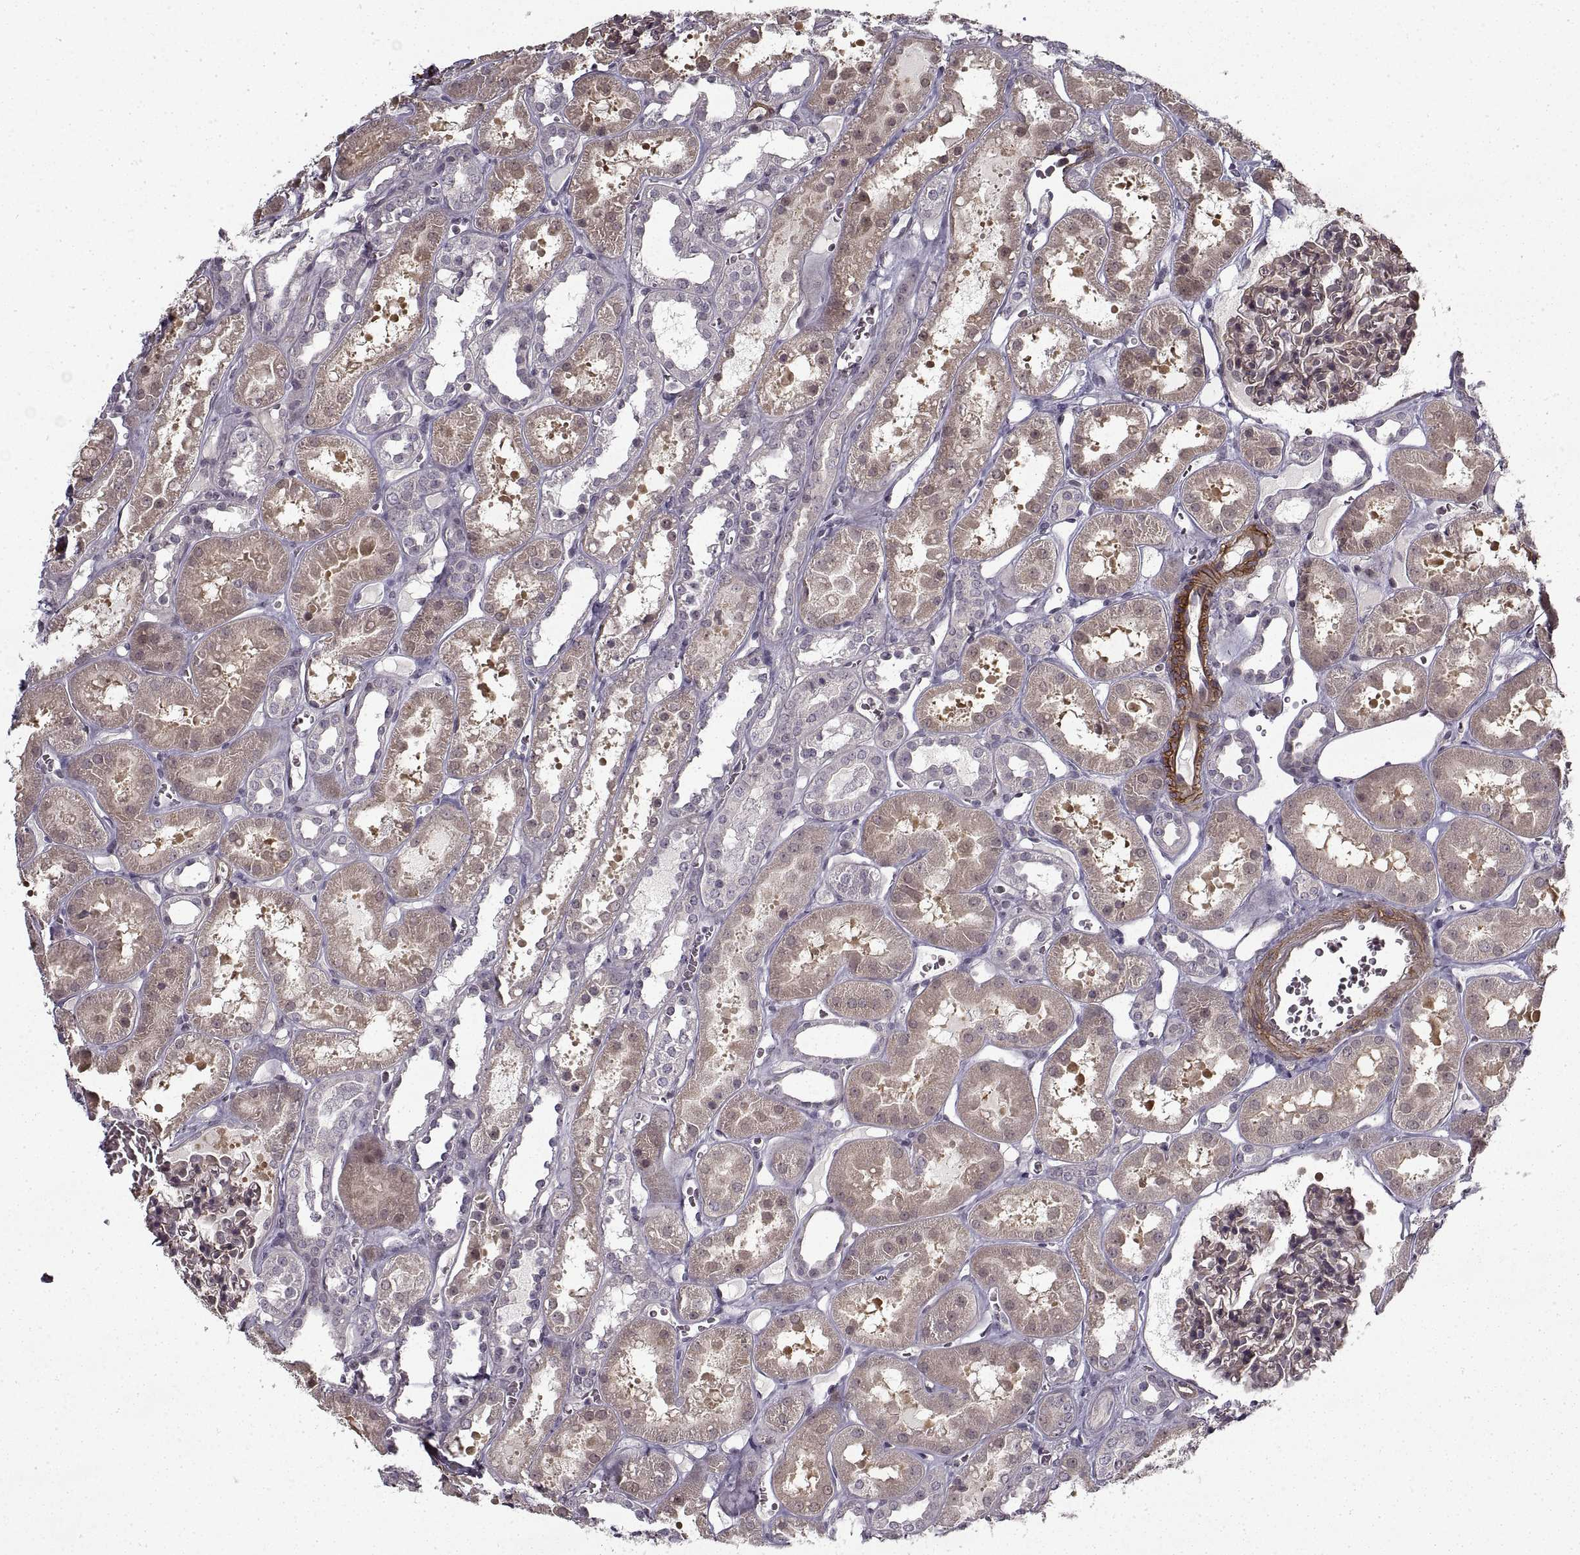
{"staining": {"intensity": "negative", "quantity": "none", "location": "none"}, "tissue": "kidney", "cell_type": "Cells in glomeruli", "image_type": "normal", "snomed": [{"axis": "morphology", "description": "Normal tissue, NOS"}, {"axis": "topography", "description": "Kidney"}], "caption": "An image of kidney stained for a protein demonstrates no brown staining in cells in glomeruli. Nuclei are stained in blue.", "gene": "LAMB2", "patient": {"sex": "female", "age": 41}}